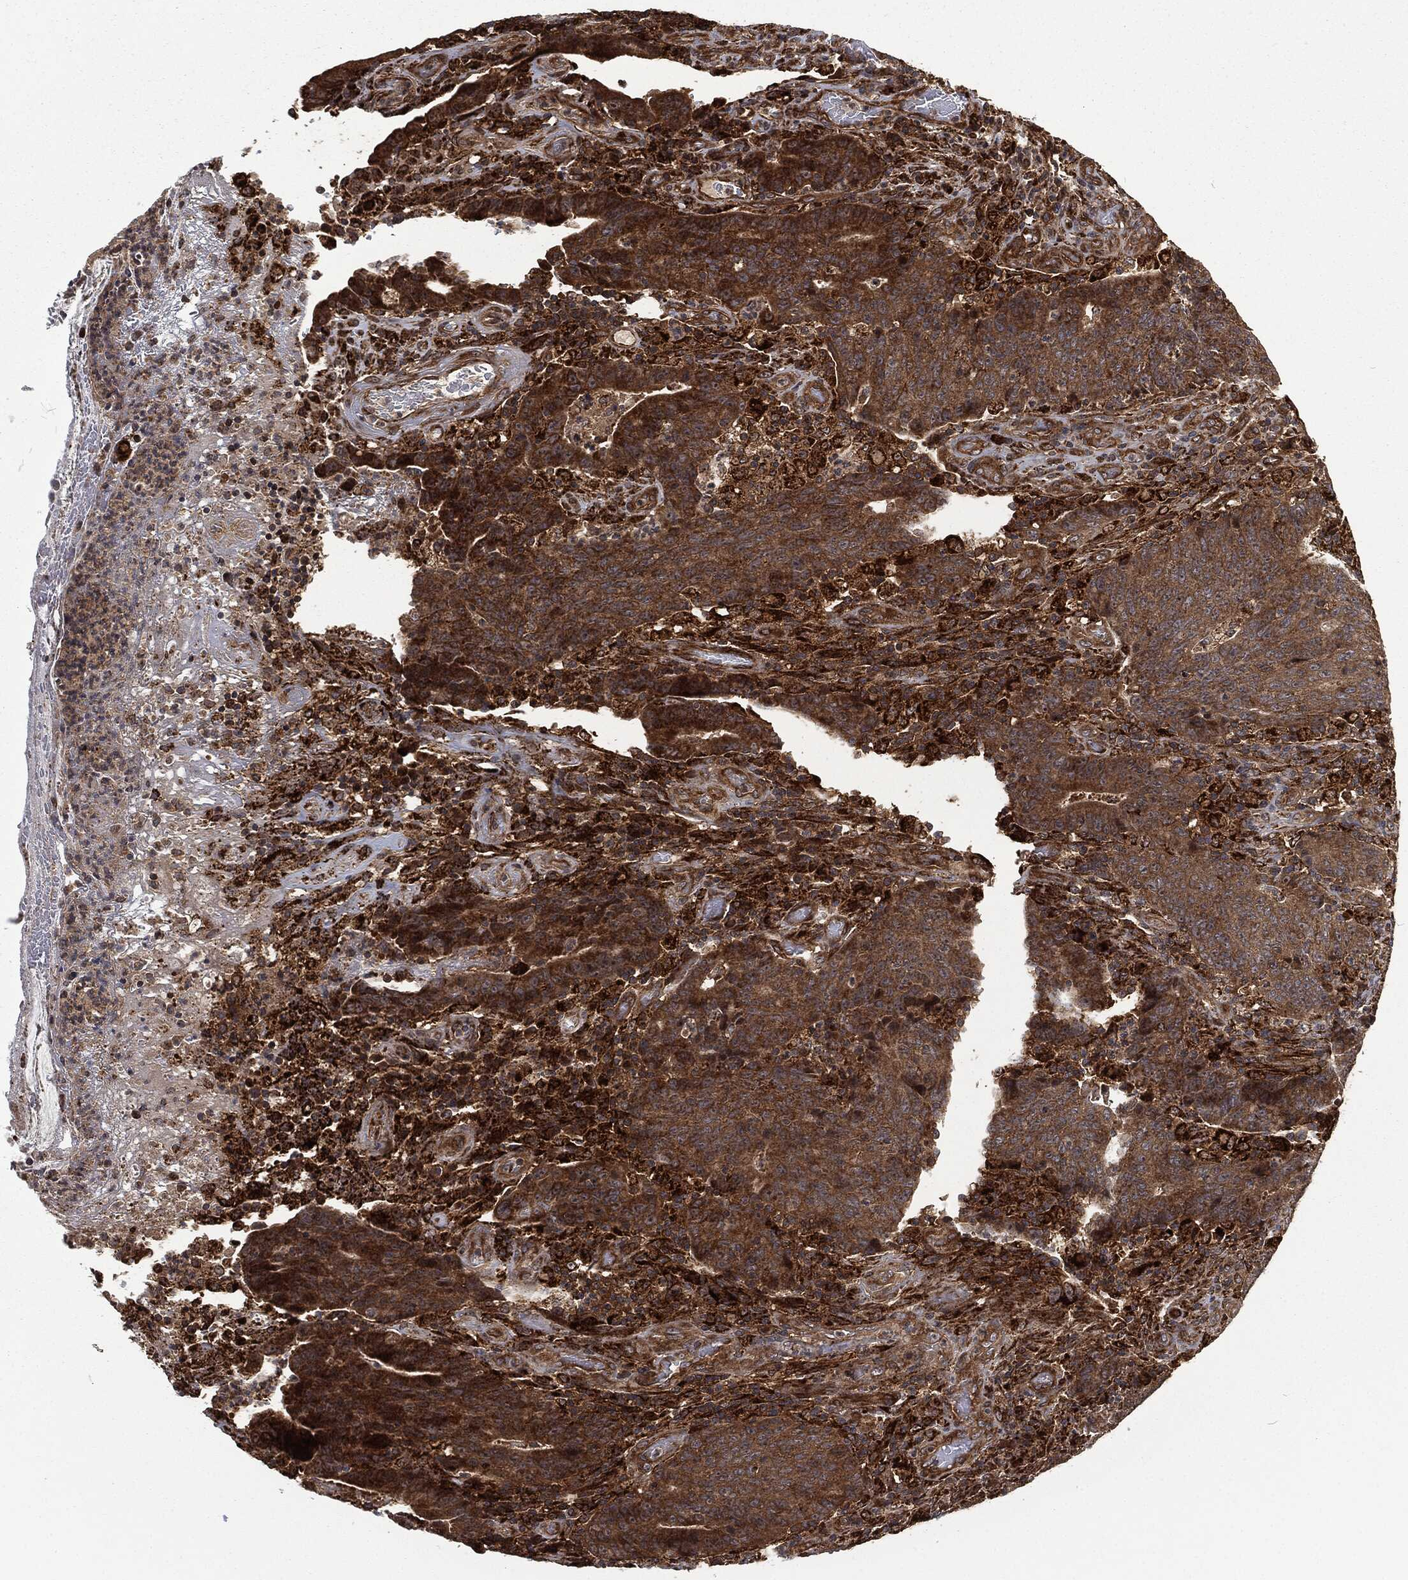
{"staining": {"intensity": "strong", "quantity": ">75%", "location": "cytoplasmic/membranous"}, "tissue": "colorectal cancer", "cell_type": "Tumor cells", "image_type": "cancer", "snomed": [{"axis": "morphology", "description": "Adenocarcinoma, NOS"}, {"axis": "topography", "description": "Colon"}], "caption": "Adenocarcinoma (colorectal) stained for a protein (brown) shows strong cytoplasmic/membranous positive staining in about >75% of tumor cells.", "gene": "RFTN1", "patient": {"sex": "female", "age": 75}}